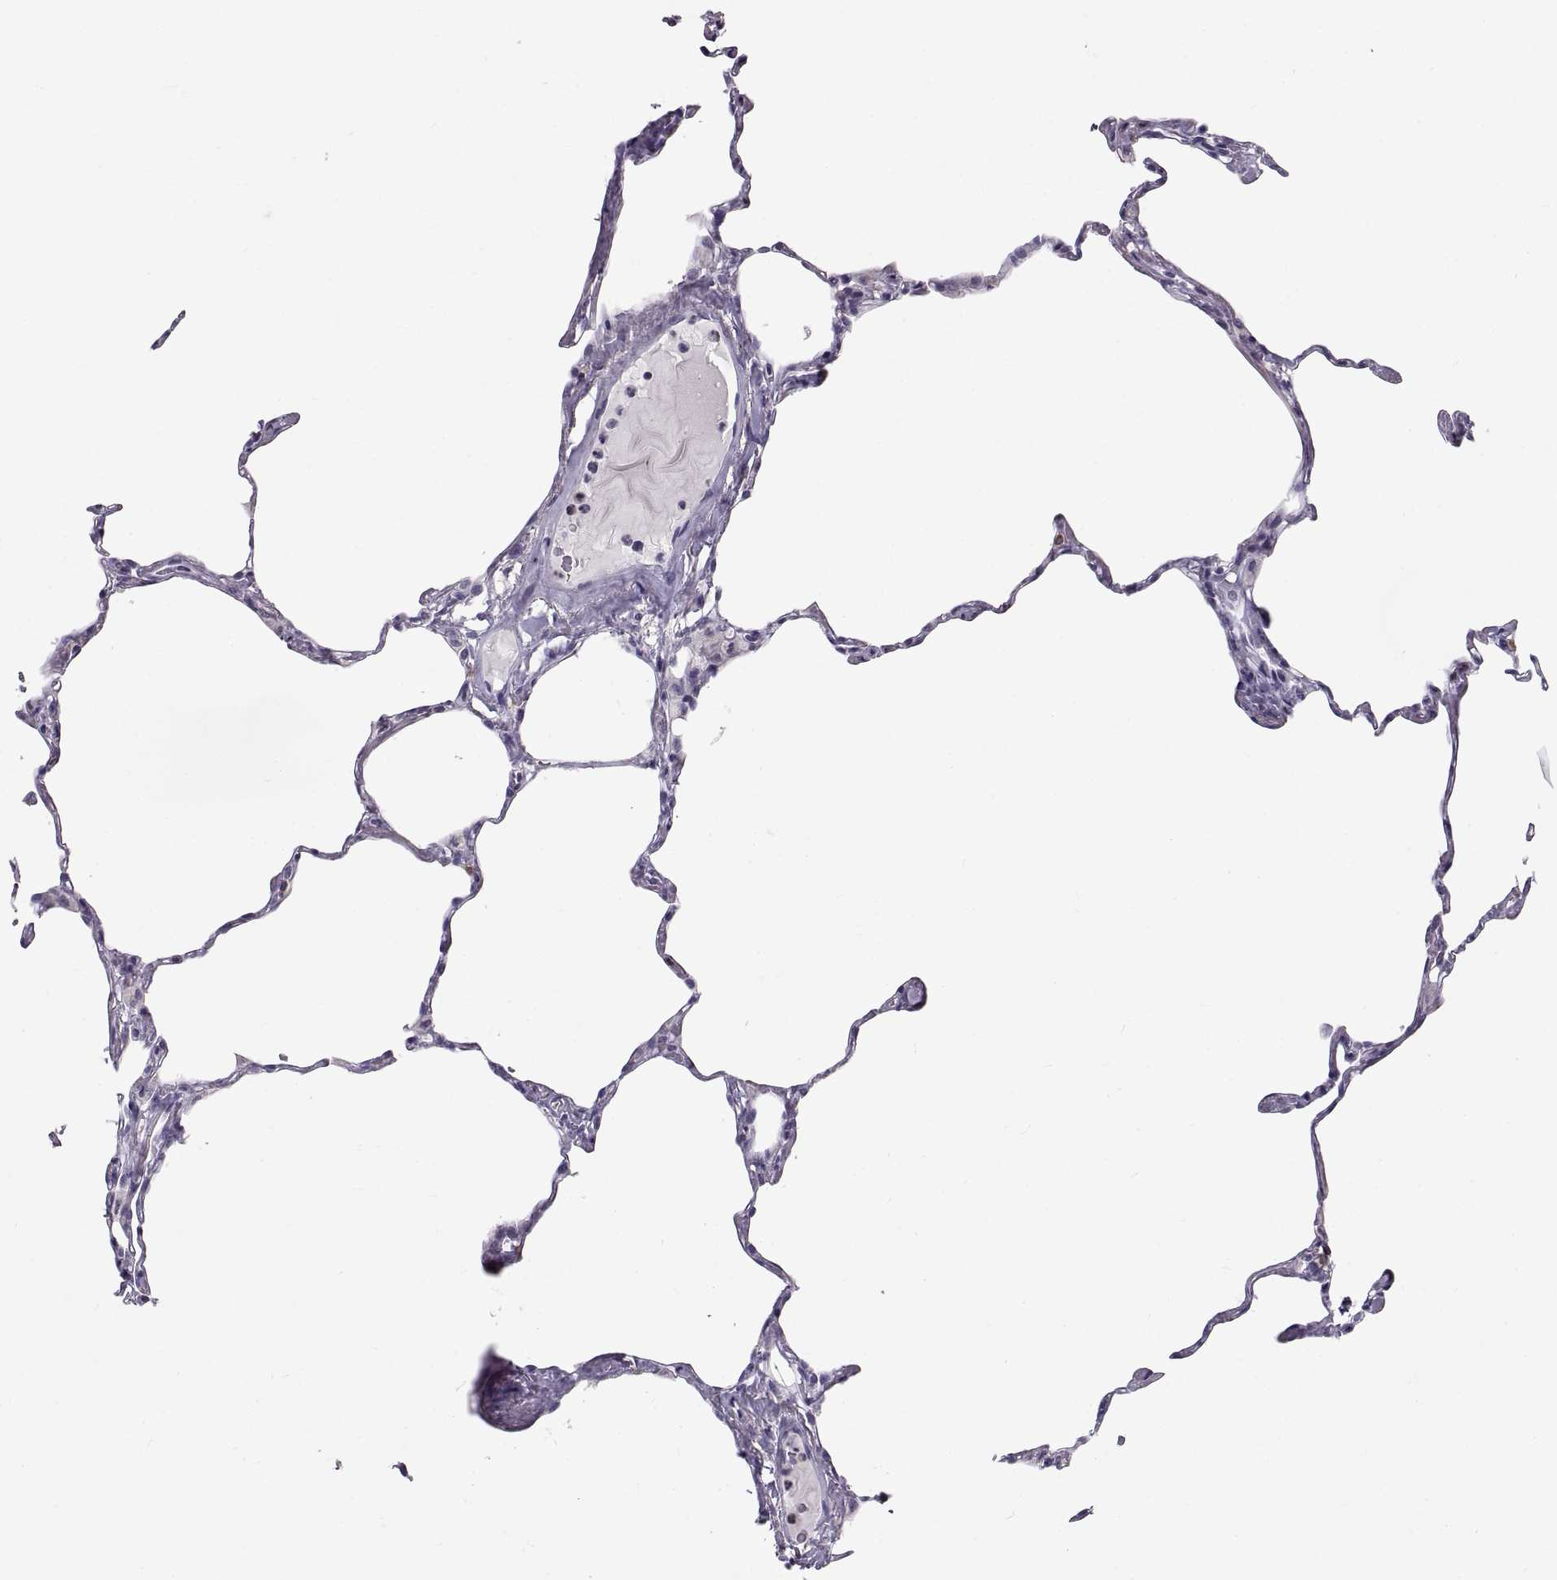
{"staining": {"intensity": "negative", "quantity": "none", "location": "none"}, "tissue": "lung", "cell_type": "Alveolar cells", "image_type": "normal", "snomed": [{"axis": "morphology", "description": "Normal tissue, NOS"}, {"axis": "topography", "description": "Lung"}], "caption": "Immunohistochemical staining of benign lung shows no significant positivity in alveolar cells.", "gene": "SPACDR", "patient": {"sex": "male", "age": 65}}